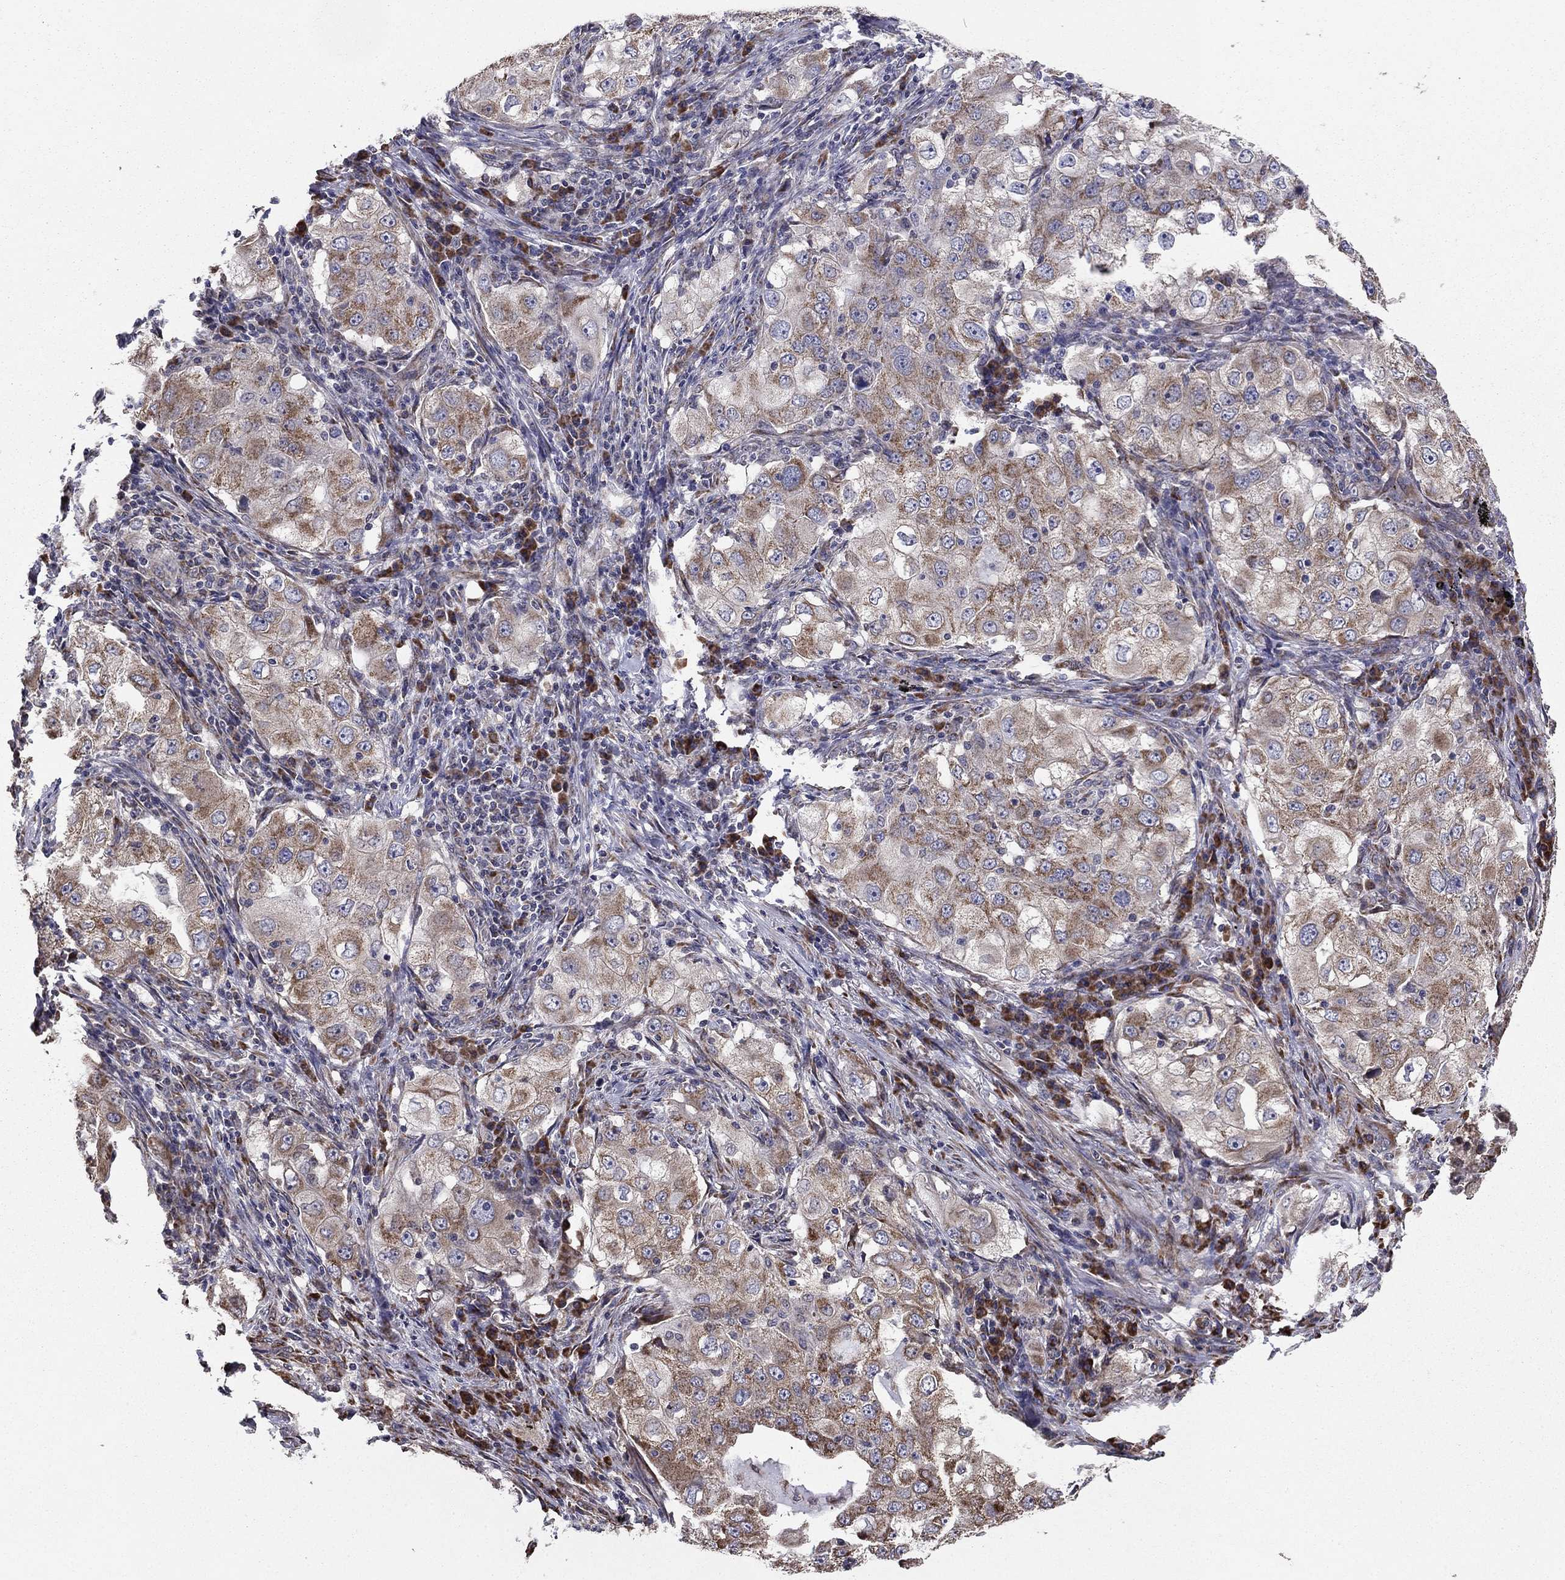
{"staining": {"intensity": "moderate", "quantity": "25%-75%", "location": "cytoplasmic/membranous"}, "tissue": "lung cancer", "cell_type": "Tumor cells", "image_type": "cancer", "snomed": [{"axis": "morphology", "description": "Adenocarcinoma, NOS"}, {"axis": "topography", "description": "Lung"}], "caption": "Adenocarcinoma (lung) tissue demonstrates moderate cytoplasmic/membranous expression in about 25%-75% of tumor cells, visualized by immunohistochemistry.", "gene": "NKIRAS1", "patient": {"sex": "female", "age": 61}}